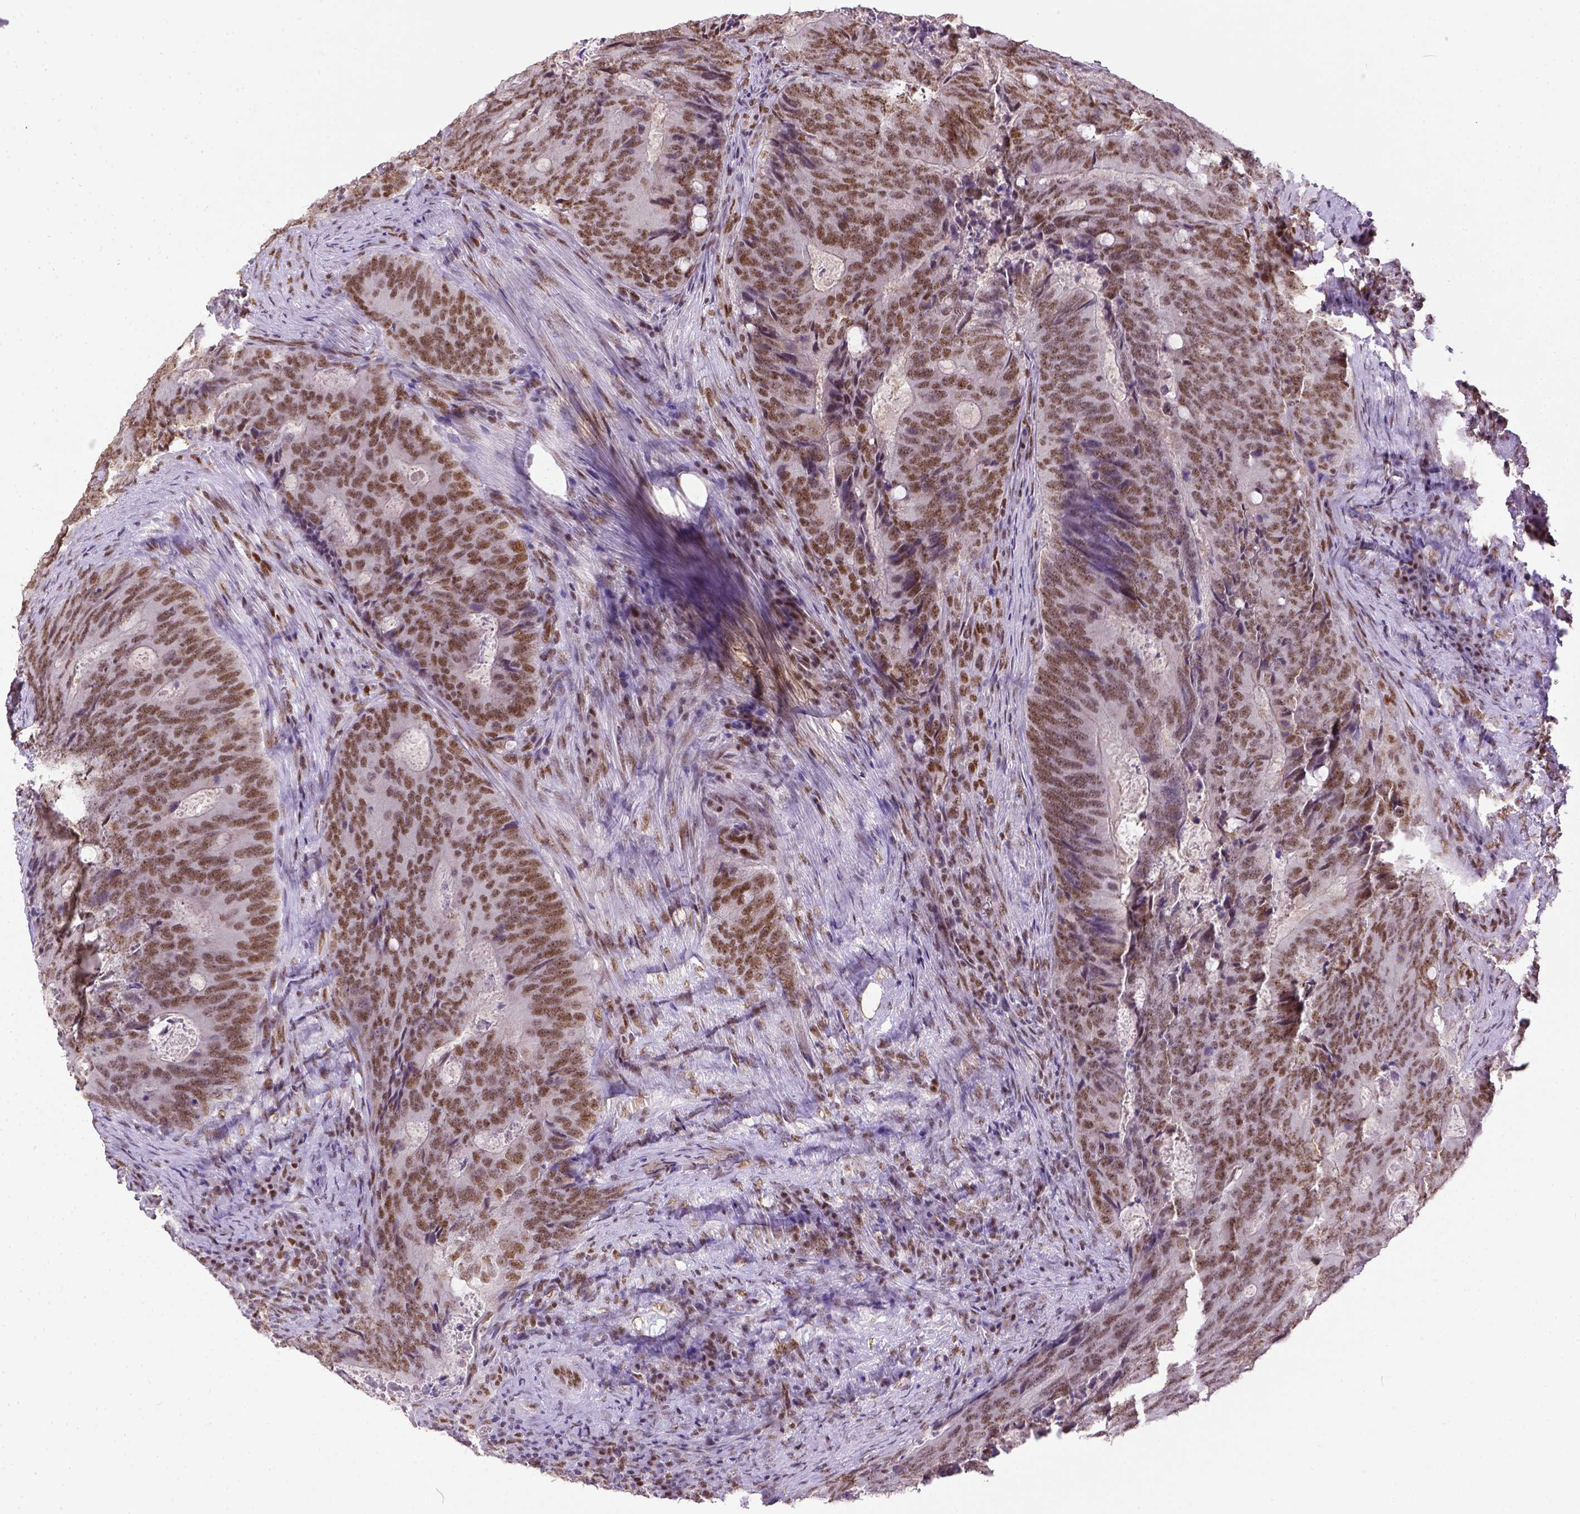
{"staining": {"intensity": "moderate", "quantity": ">75%", "location": "cytoplasmic/membranous"}, "tissue": "colorectal cancer", "cell_type": "Tumor cells", "image_type": "cancer", "snomed": [{"axis": "morphology", "description": "Adenocarcinoma, NOS"}, {"axis": "topography", "description": "Colon"}], "caption": "A histopathology image of human colorectal cancer stained for a protein demonstrates moderate cytoplasmic/membranous brown staining in tumor cells. (Brightfield microscopy of DAB IHC at high magnification).", "gene": "ERCC1", "patient": {"sex": "male", "age": 67}}